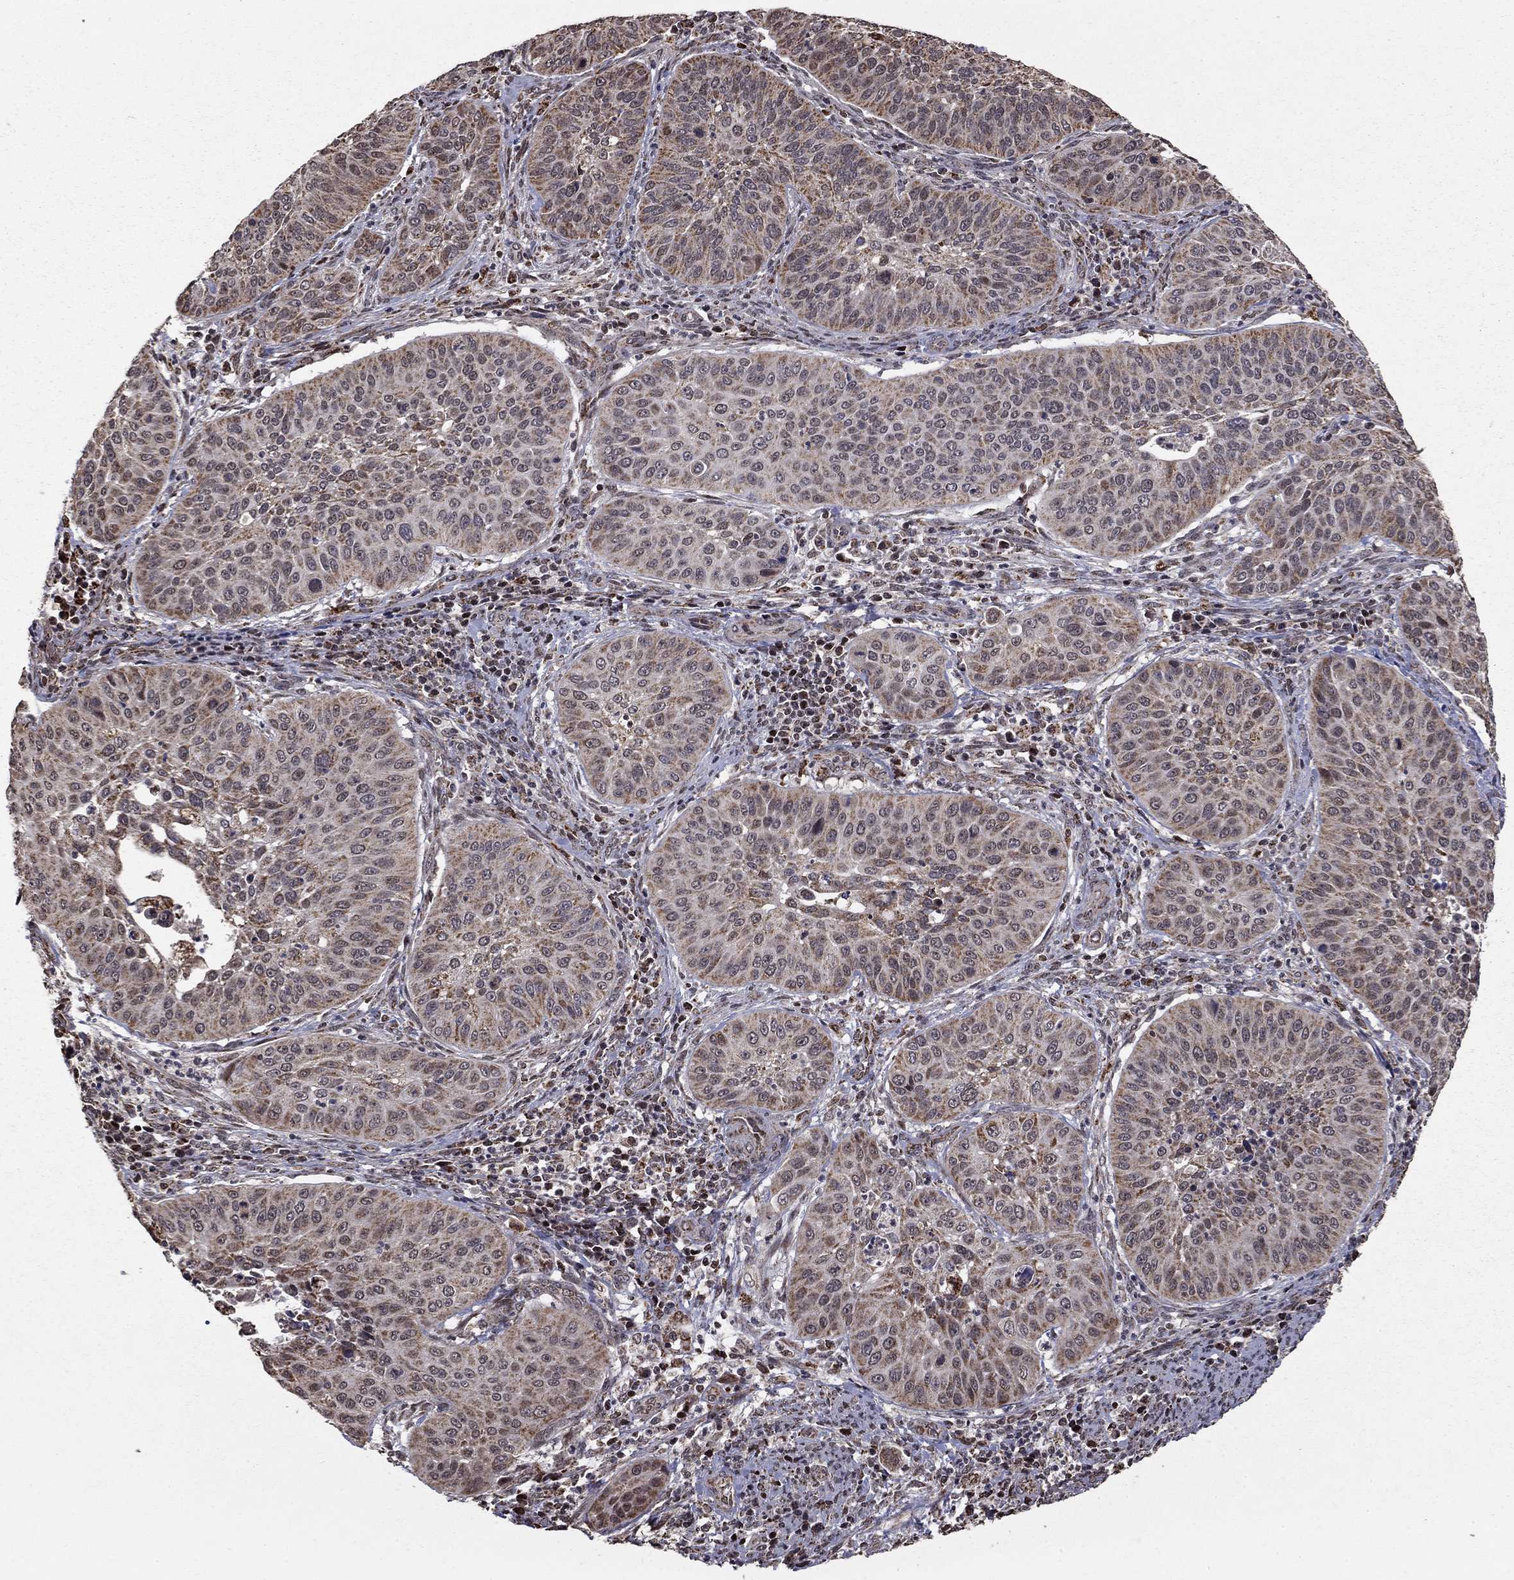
{"staining": {"intensity": "weak", "quantity": "25%-75%", "location": "cytoplasmic/membranous"}, "tissue": "cervical cancer", "cell_type": "Tumor cells", "image_type": "cancer", "snomed": [{"axis": "morphology", "description": "Normal tissue, NOS"}, {"axis": "morphology", "description": "Squamous cell carcinoma, NOS"}, {"axis": "topography", "description": "Cervix"}], "caption": "About 25%-75% of tumor cells in human cervical cancer show weak cytoplasmic/membranous protein positivity as visualized by brown immunohistochemical staining.", "gene": "ACOT13", "patient": {"sex": "female", "age": 39}}